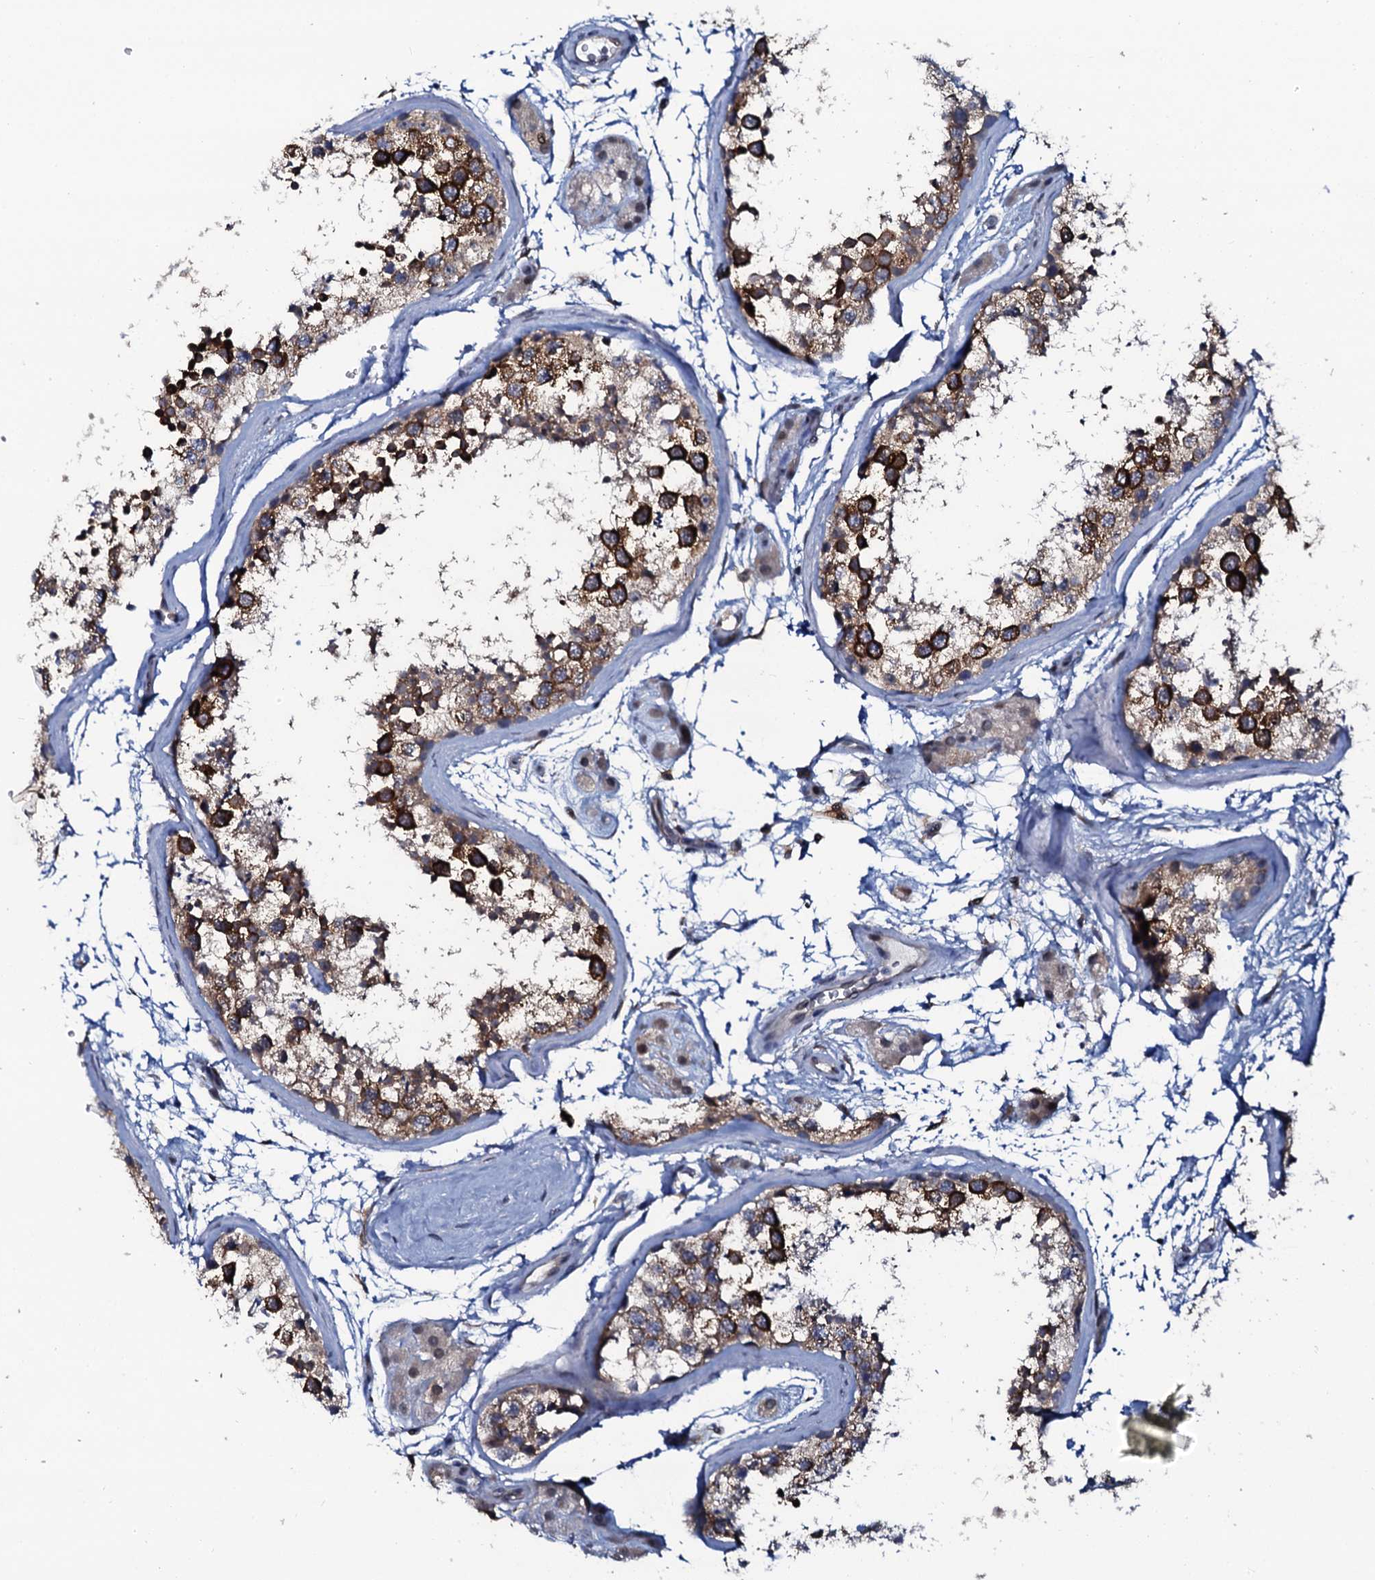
{"staining": {"intensity": "strong", "quantity": "25%-75%", "location": "cytoplasmic/membranous"}, "tissue": "testis", "cell_type": "Cells in seminiferous ducts", "image_type": "normal", "snomed": [{"axis": "morphology", "description": "Normal tissue, NOS"}, {"axis": "topography", "description": "Testis"}], "caption": "Unremarkable testis was stained to show a protein in brown. There is high levels of strong cytoplasmic/membranous positivity in approximately 25%-75% of cells in seminiferous ducts. (DAB IHC, brown staining for protein, blue staining for nuclei).", "gene": "C10orf88", "patient": {"sex": "male", "age": 56}}